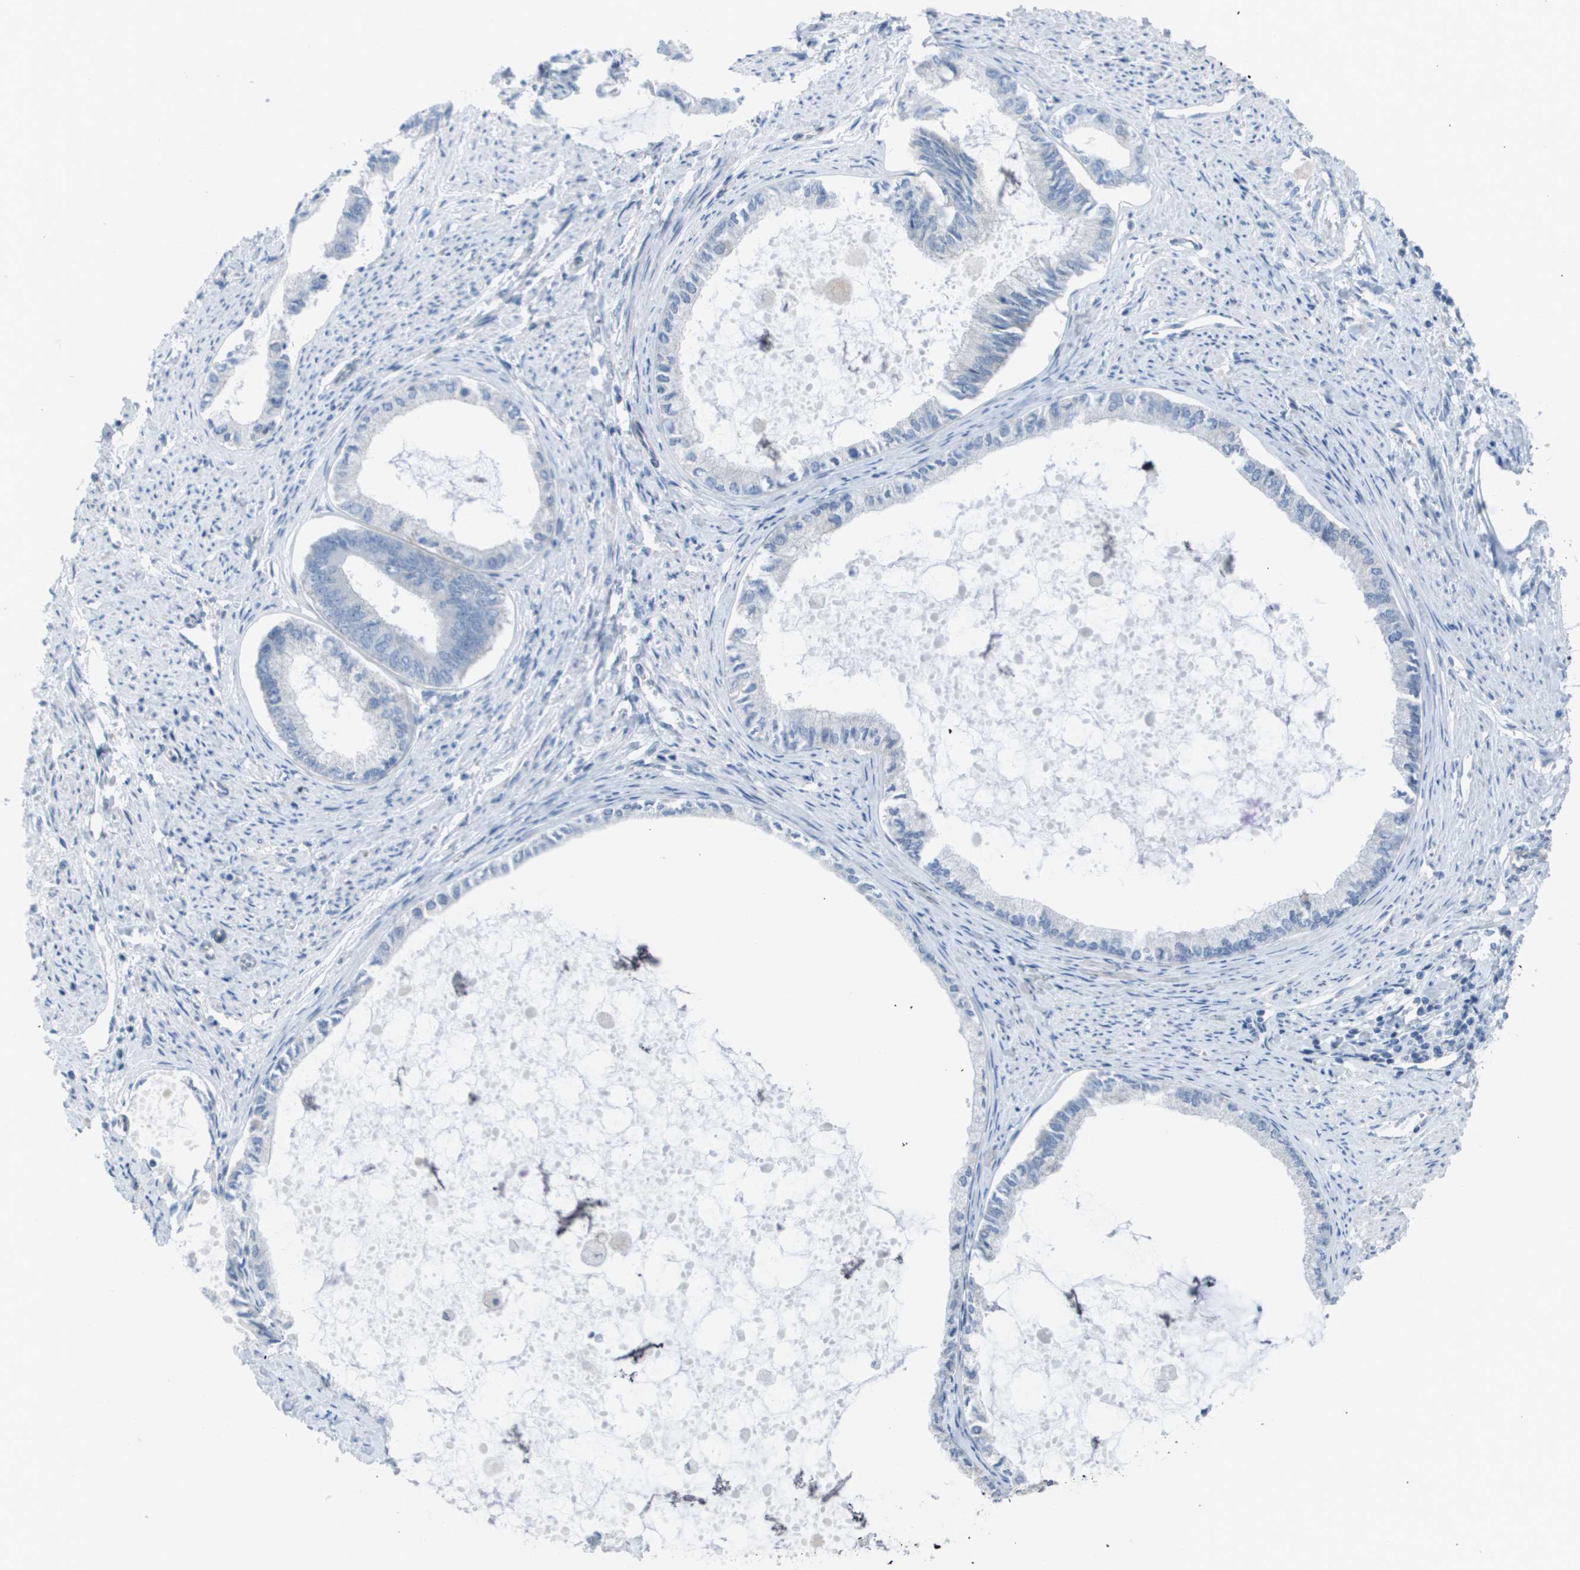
{"staining": {"intensity": "negative", "quantity": "none", "location": "none"}, "tissue": "endometrial cancer", "cell_type": "Tumor cells", "image_type": "cancer", "snomed": [{"axis": "morphology", "description": "Adenocarcinoma, NOS"}, {"axis": "topography", "description": "Endometrium"}], "caption": "Immunohistochemistry of human endometrial cancer (adenocarcinoma) shows no expression in tumor cells.", "gene": "TMEM223", "patient": {"sex": "female", "age": 86}}